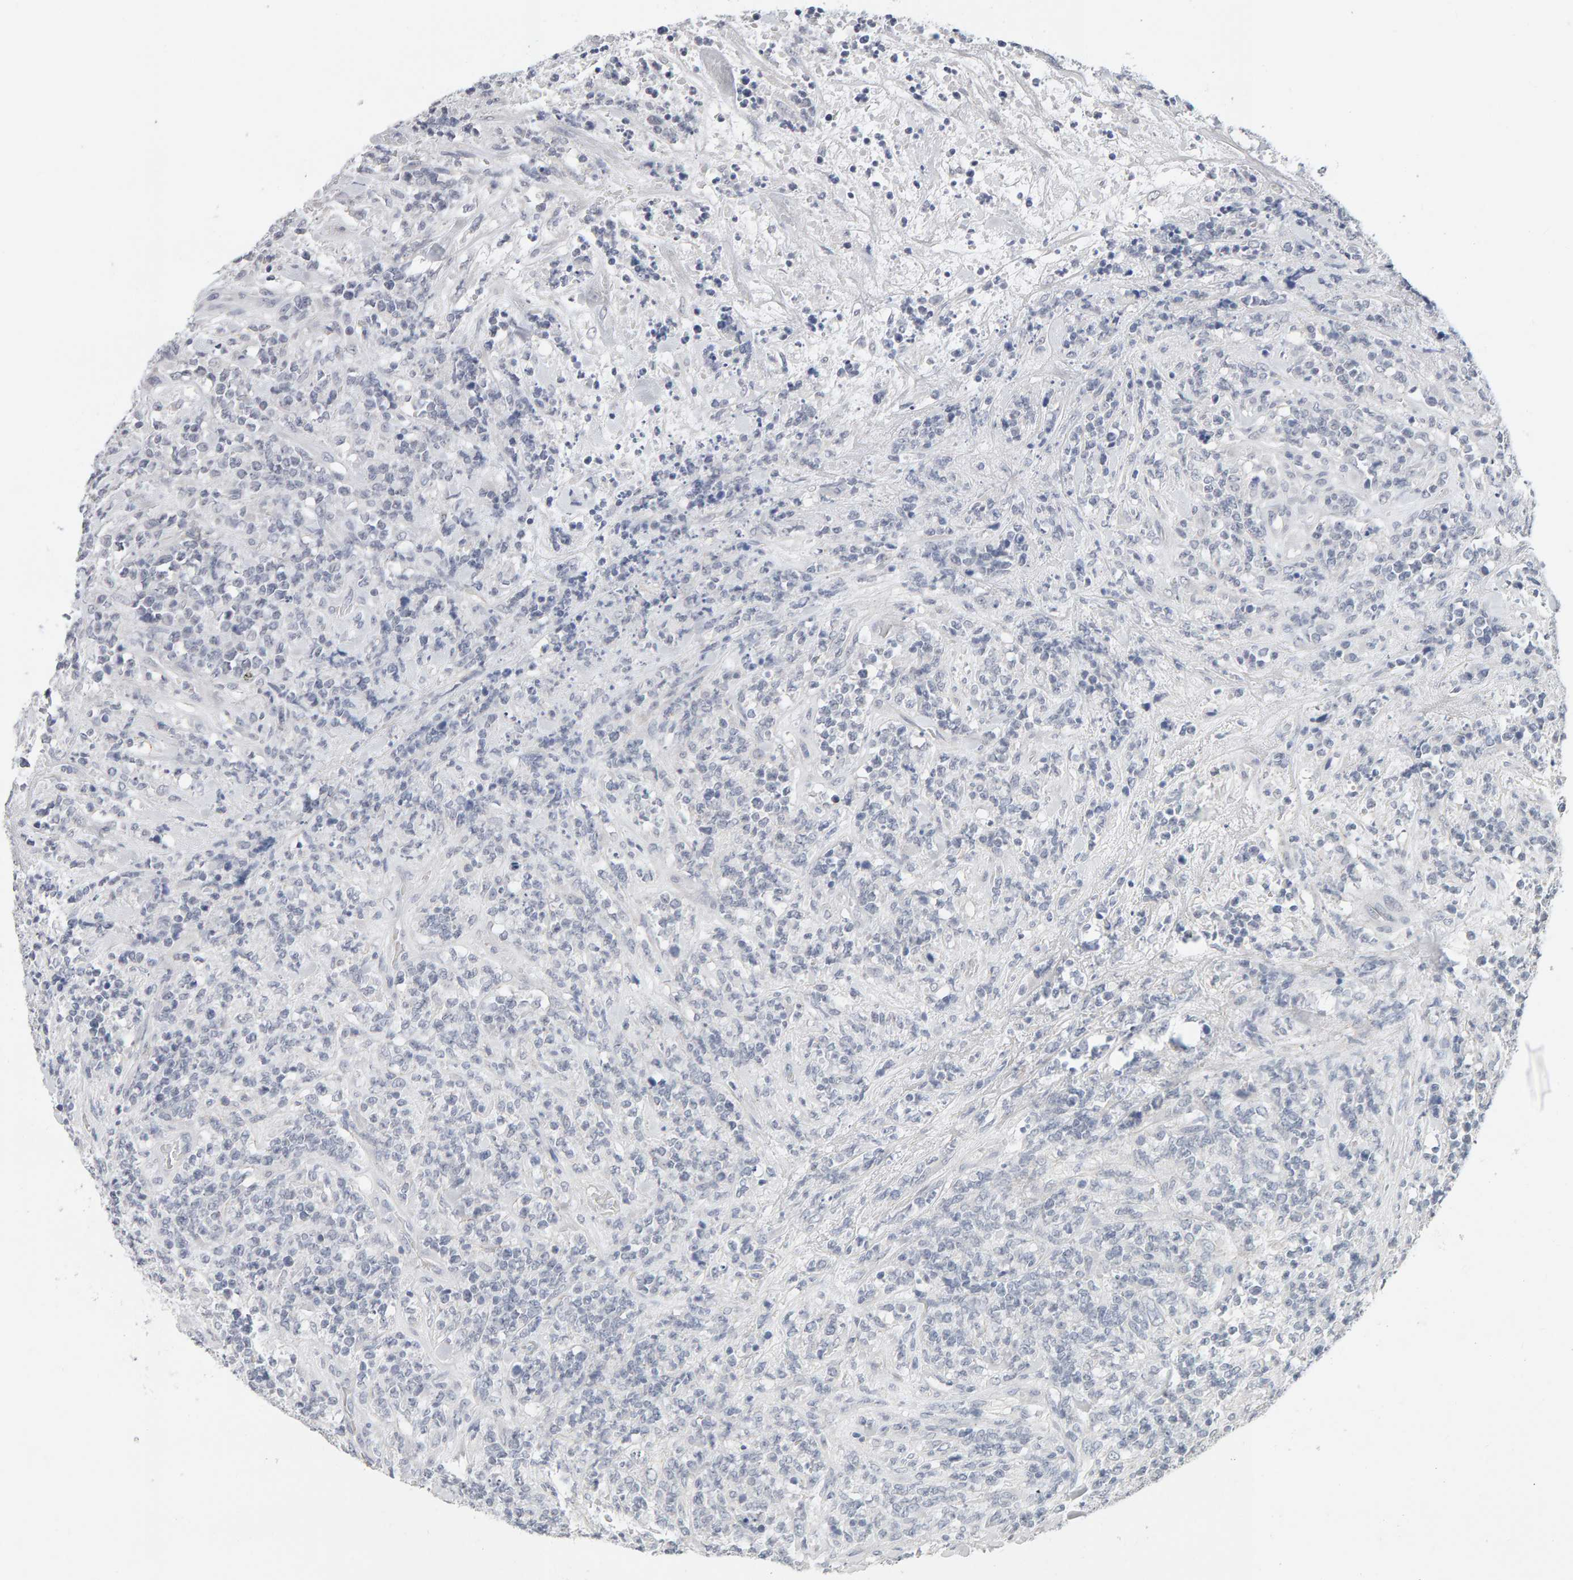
{"staining": {"intensity": "negative", "quantity": "none", "location": "none"}, "tissue": "lymphoma", "cell_type": "Tumor cells", "image_type": "cancer", "snomed": [{"axis": "morphology", "description": "Malignant lymphoma, non-Hodgkin's type, High grade"}, {"axis": "topography", "description": "Soft tissue"}], "caption": "Protein analysis of lymphoma exhibits no significant staining in tumor cells. (Brightfield microscopy of DAB immunohistochemistry (IHC) at high magnification).", "gene": "HNF4A", "patient": {"sex": "male", "age": 18}}